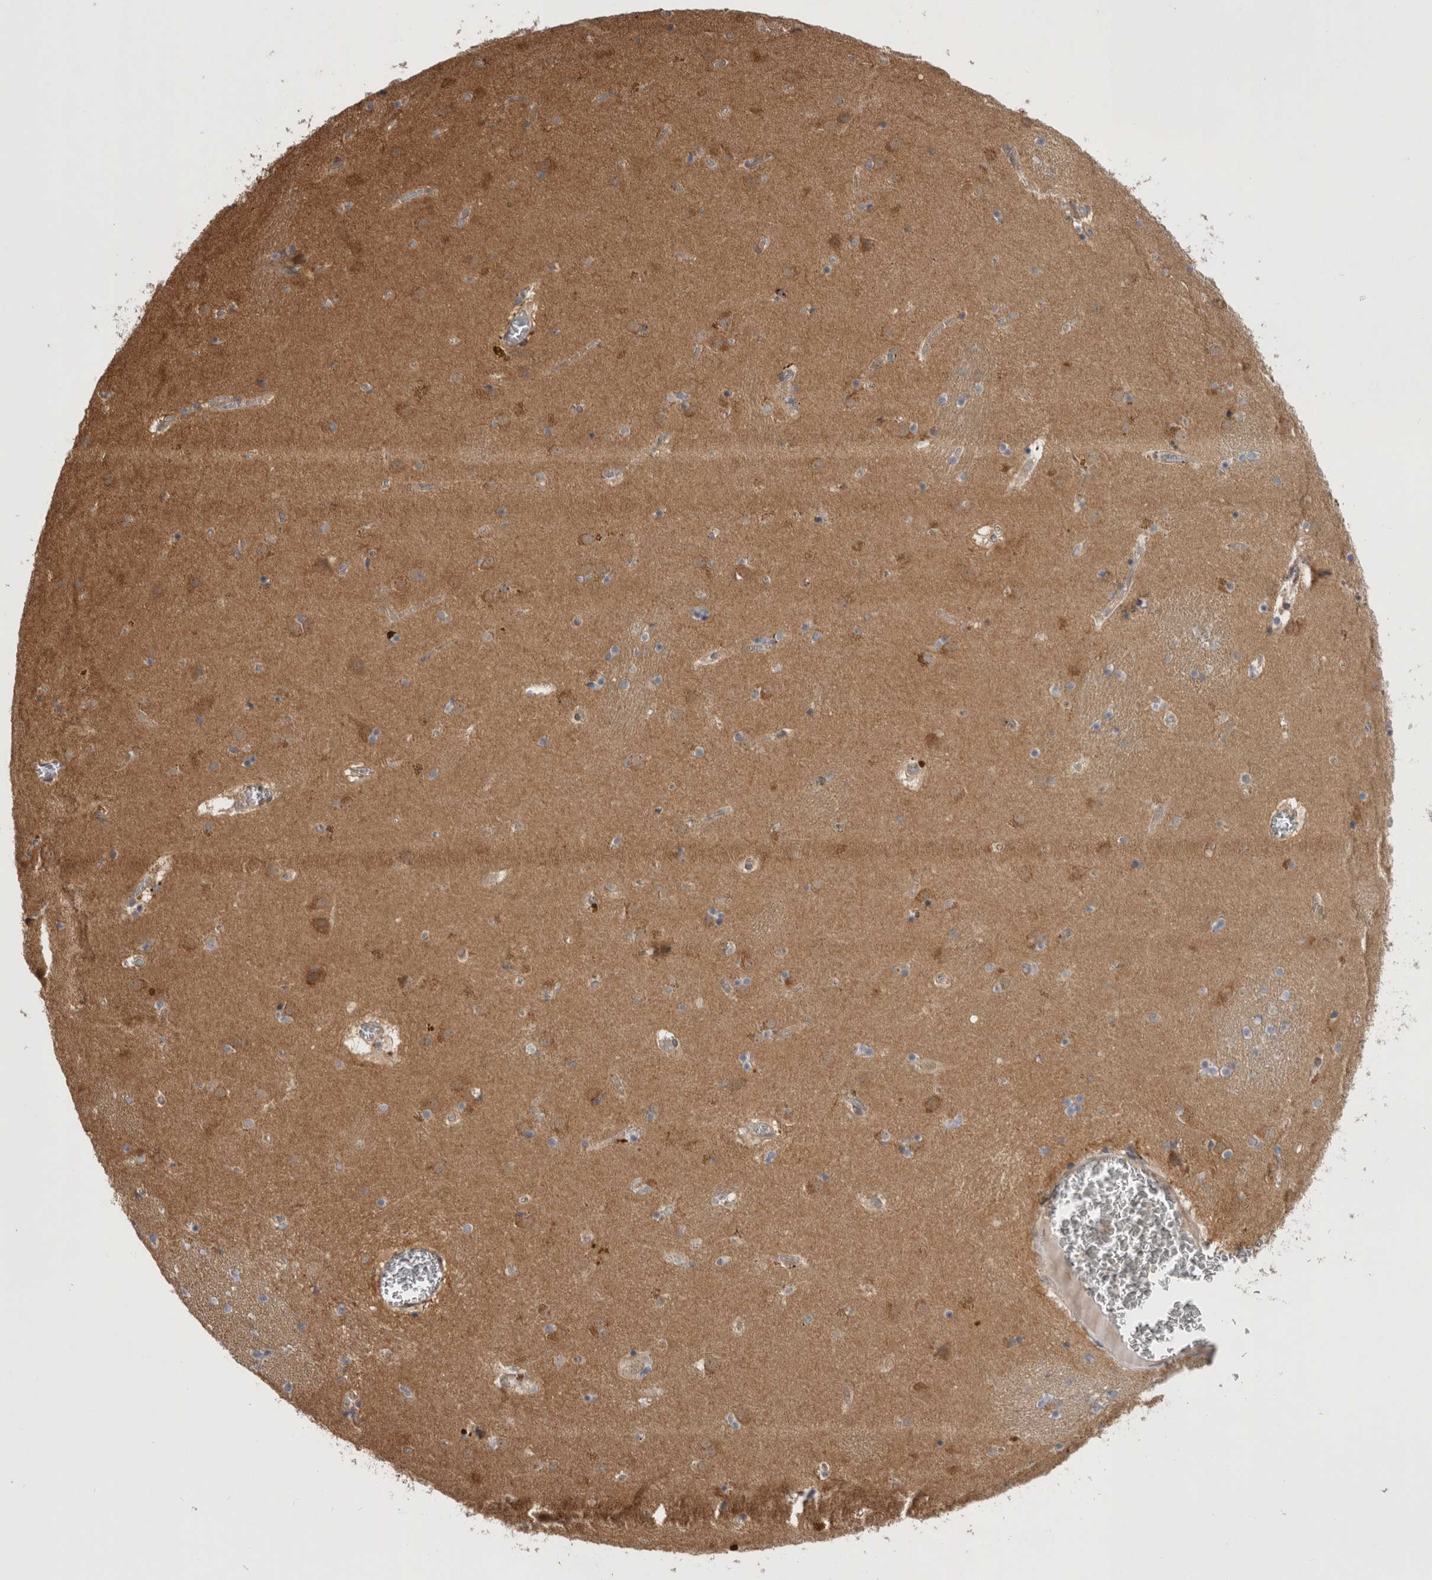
{"staining": {"intensity": "moderate", "quantity": "<25%", "location": "cytoplasmic/membranous"}, "tissue": "caudate", "cell_type": "Glial cells", "image_type": "normal", "snomed": [{"axis": "morphology", "description": "Normal tissue, NOS"}, {"axis": "topography", "description": "Lateral ventricle wall"}], "caption": "Immunohistochemical staining of benign human caudate shows low levels of moderate cytoplasmic/membranous staining in about <25% of glial cells.", "gene": "ASTN2", "patient": {"sex": "male", "age": 70}}